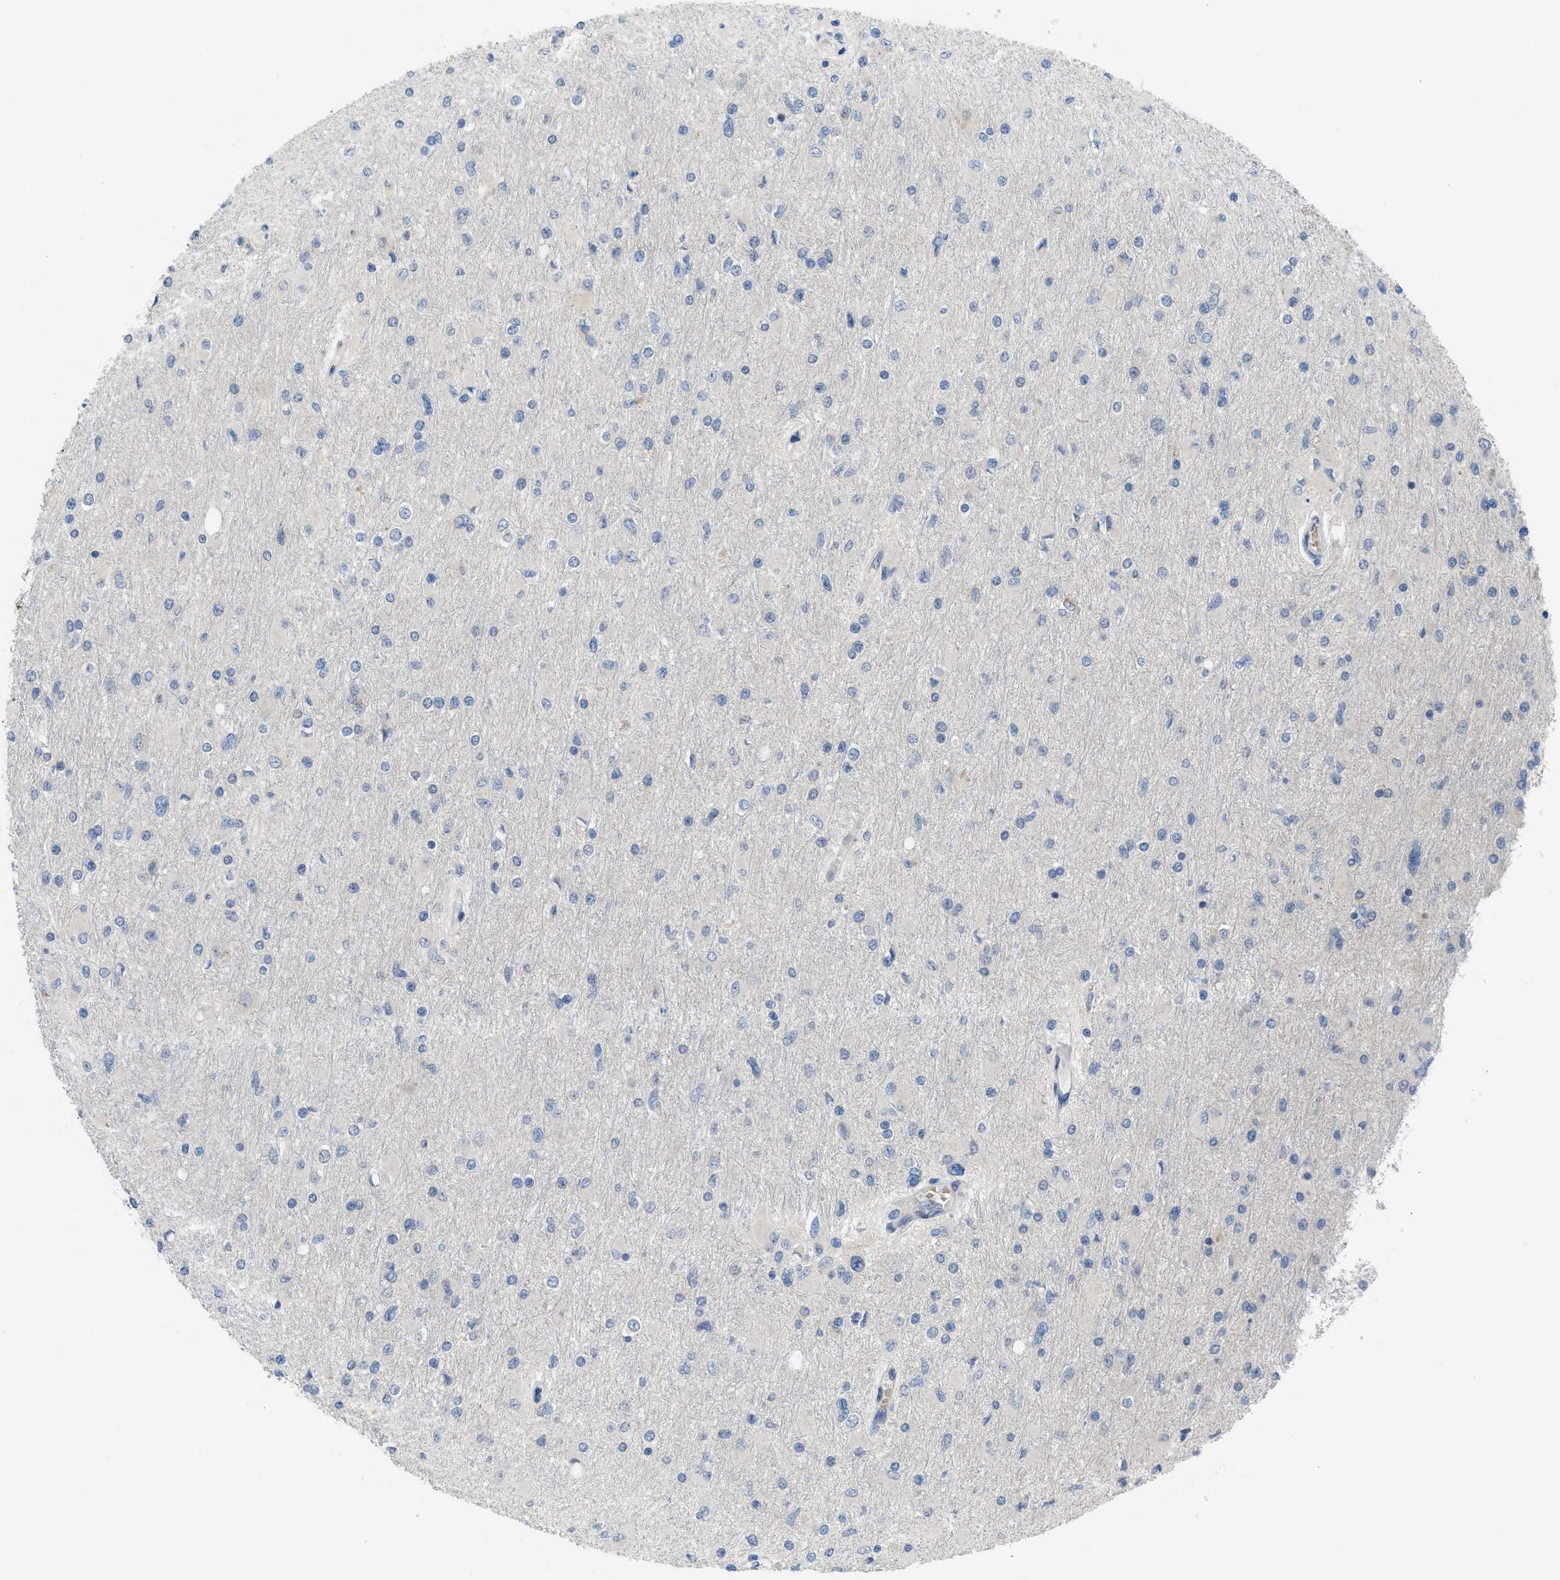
{"staining": {"intensity": "negative", "quantity": "none", "location": "none"}, "tissue": "glioma", "cell_type": "Tumor cells", "image_type": "cancer", "snomed": [{"axis": "morphology", "description": "Glioma, malignant, High grade"}, {"axis": "topography", "description": "Cerebral cortex"}], "caption": "This is a image of immunohistochemistry staining of malignant glioma (high-grade), which shows no positivity in tumor cells. (Brightfield microscopy of DAB IHC at high magnification).", "gene": "TNFAIP1", "patient": {"sex": "female", "age": 36}}